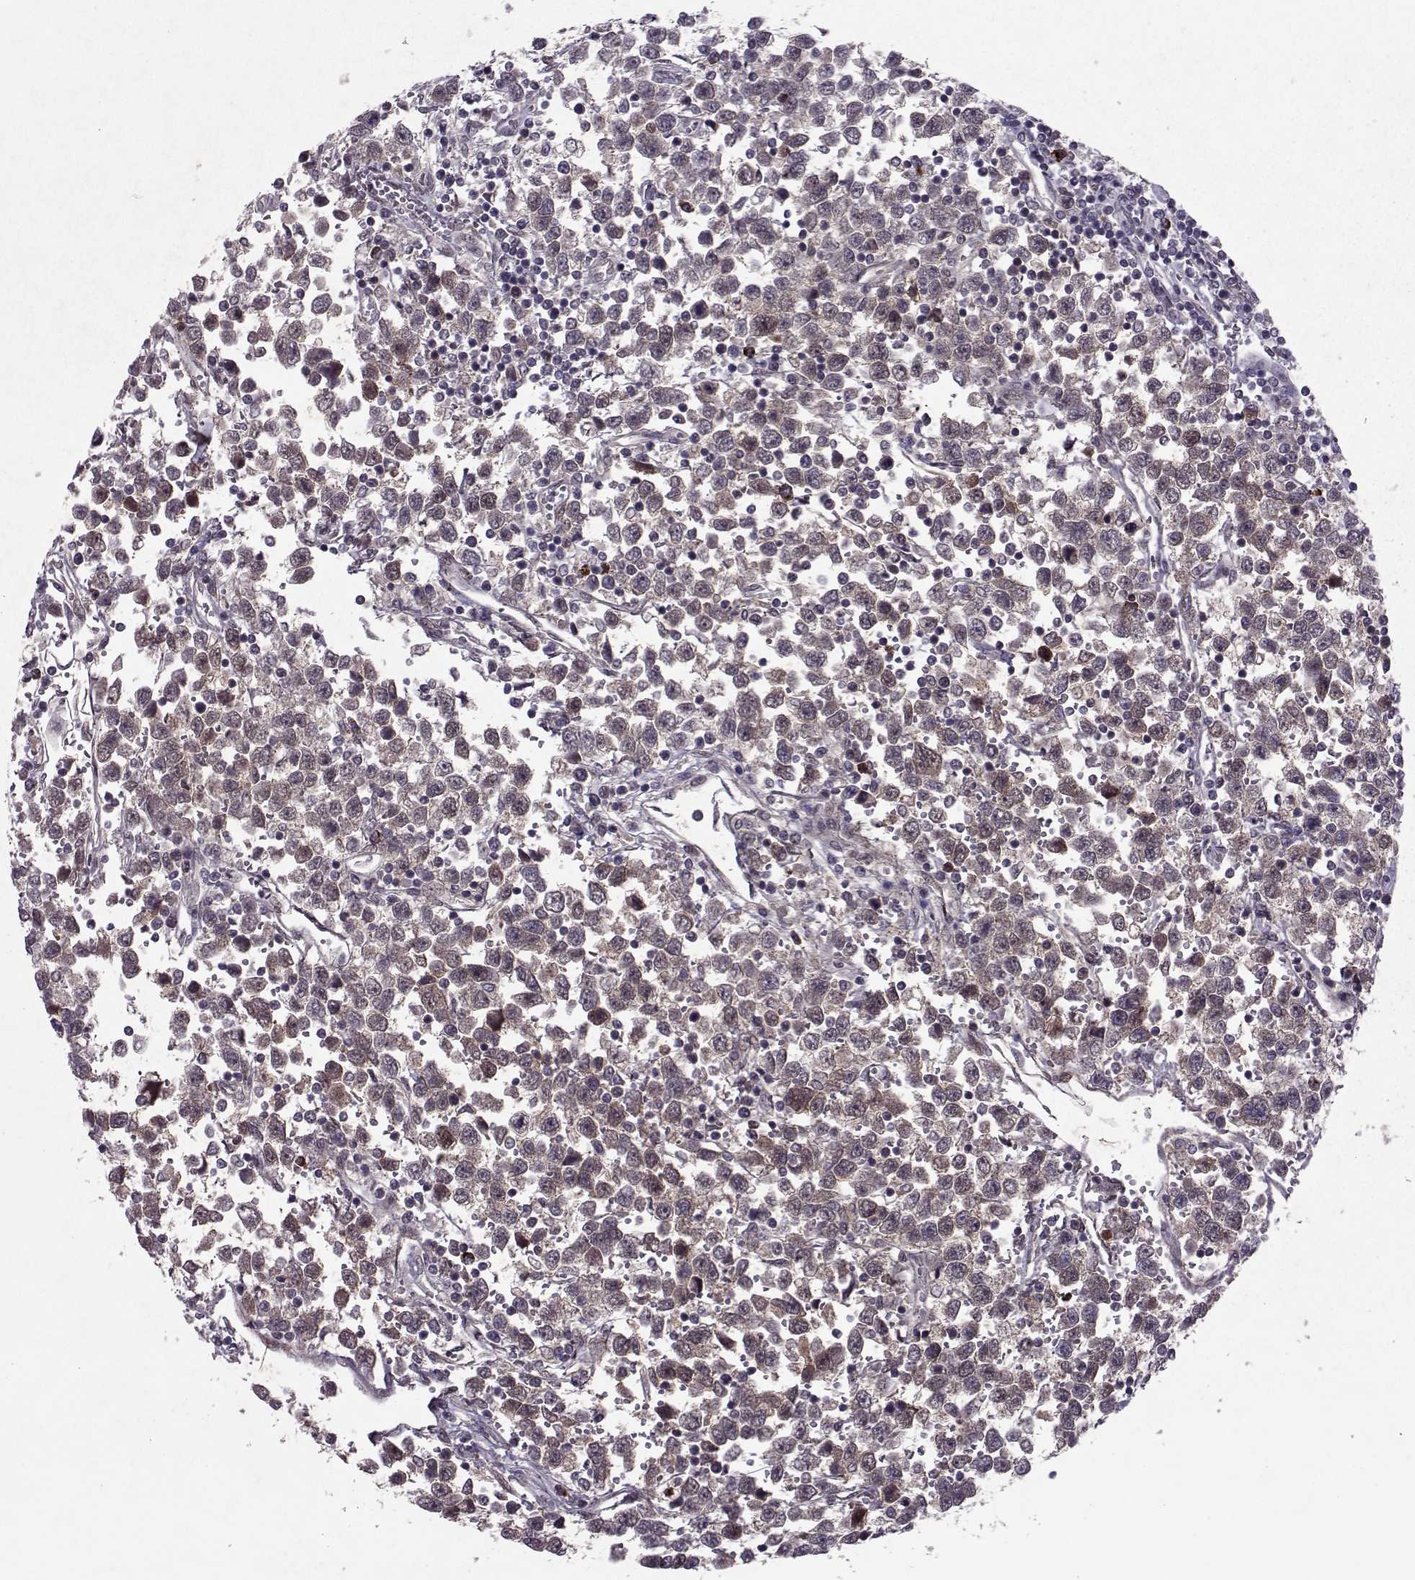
{"staining": {"intensity": "moderate", "quantity": ">75%", "location": "cytoplasmic/membranous"}, "tissue": "testis cancer", "cell_type": "Tumor cells", "image_type": "cancer", "snomed": [{"axis": "morphology", "description": "Seminoma, NOS"}, {"axis": "topography", "description": "Testis"}], "caption": "Seminoma (testis) stained with a brown dye shows moderate cytoplasmic/membranous positive staining in about >75% of tumor cells.", "gene": "CDK4", "patient": {"sex": "male", "age": 34}}